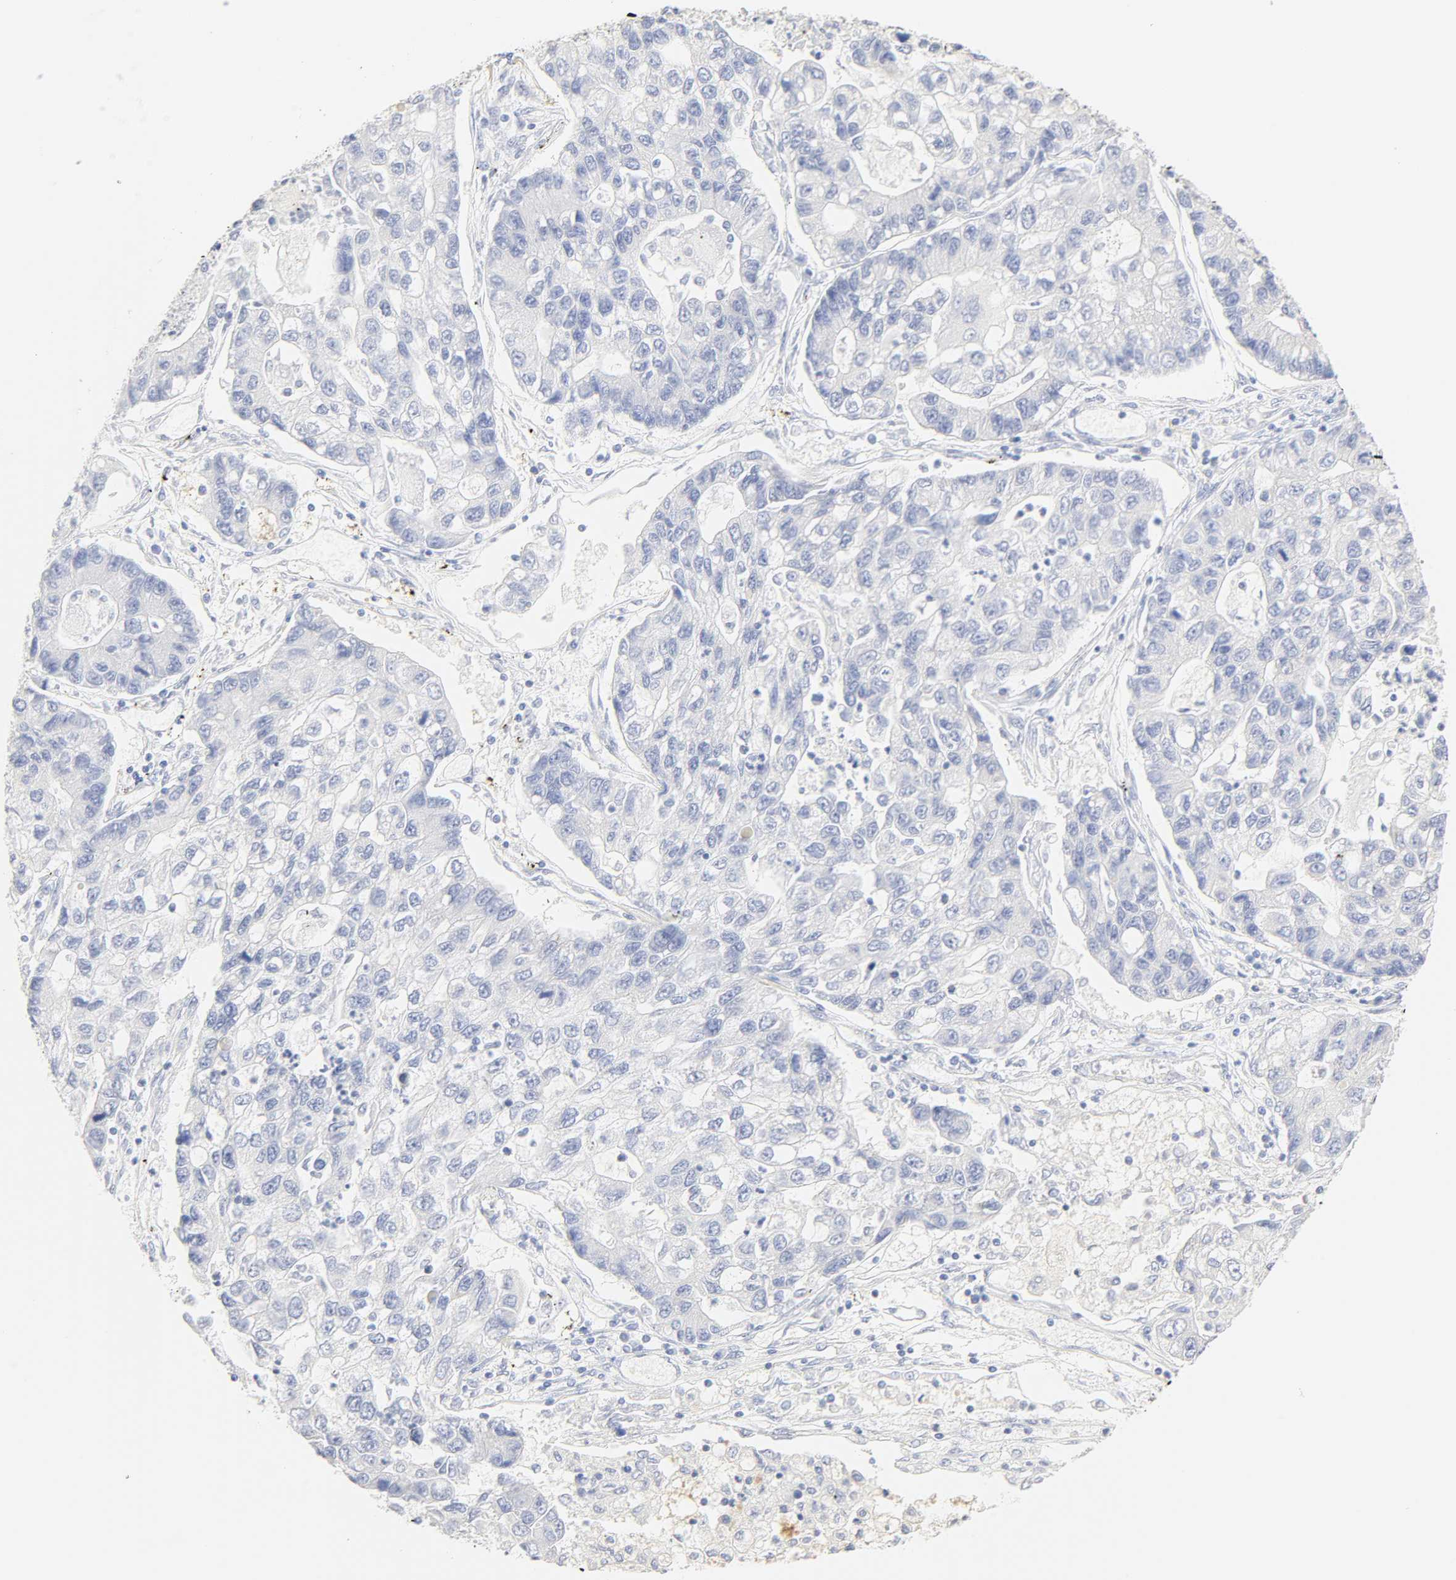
{"staining": {"intensity": "negative", "quantity": "none", "location": "none"}, "tissue": "lung cancer", "cell_type": "Tumor cells", "image_type": "cancer", "snomed": [{"axis": "morphology", "description": "Adenocarcinoma, NOS"}, {"axis": "topography", "description": "Lung"}], "caption": "The image reveals no significant expression in tumor cells of lung cancer (adenocarcinoma).", "gene": "SLCO1B3", "patient": {"sex": "female", "age": 51}}